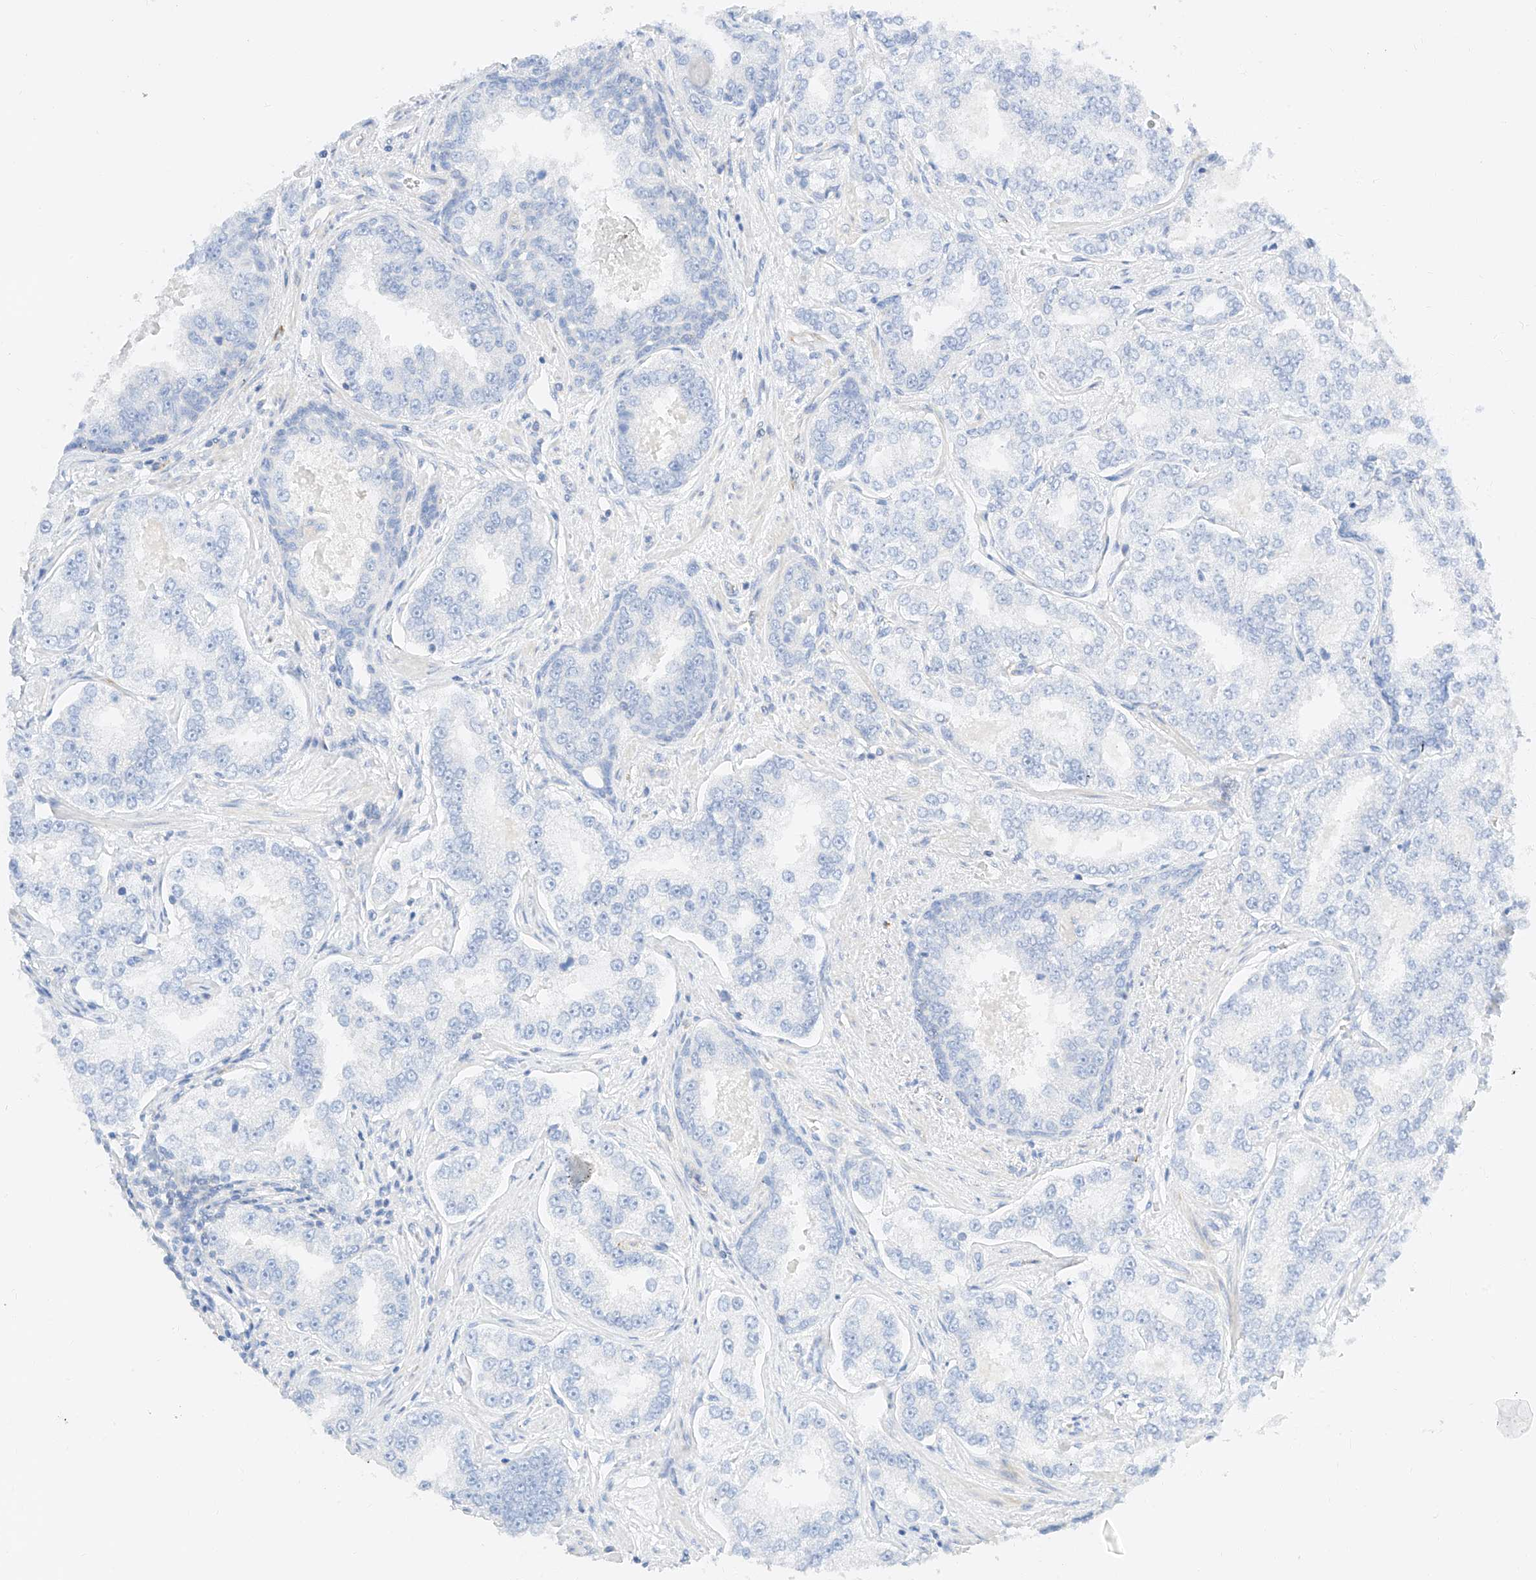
{"staining": {"intensity": "negative", "quantity": "none", "location": "none"}, "tissue": "prostate cancer", "cell_type": "Tumor cells", "image_type": "cancer", "snomed": [{"axis": "morphology", "description": "Normal tissue, NOS"}, {"axis": "morphology", "description": "Adenocarcinoma, High grade"}, {"axis": "topography", "description": "Prostate"}], "caption": "Prostate cancer (high-grade adenocarcinoma) was stained to show a protein in brown. There is no significant staining in tumor cells.", "gene": "CDCP2", "patient": {"sex": "male", "age": 83}}